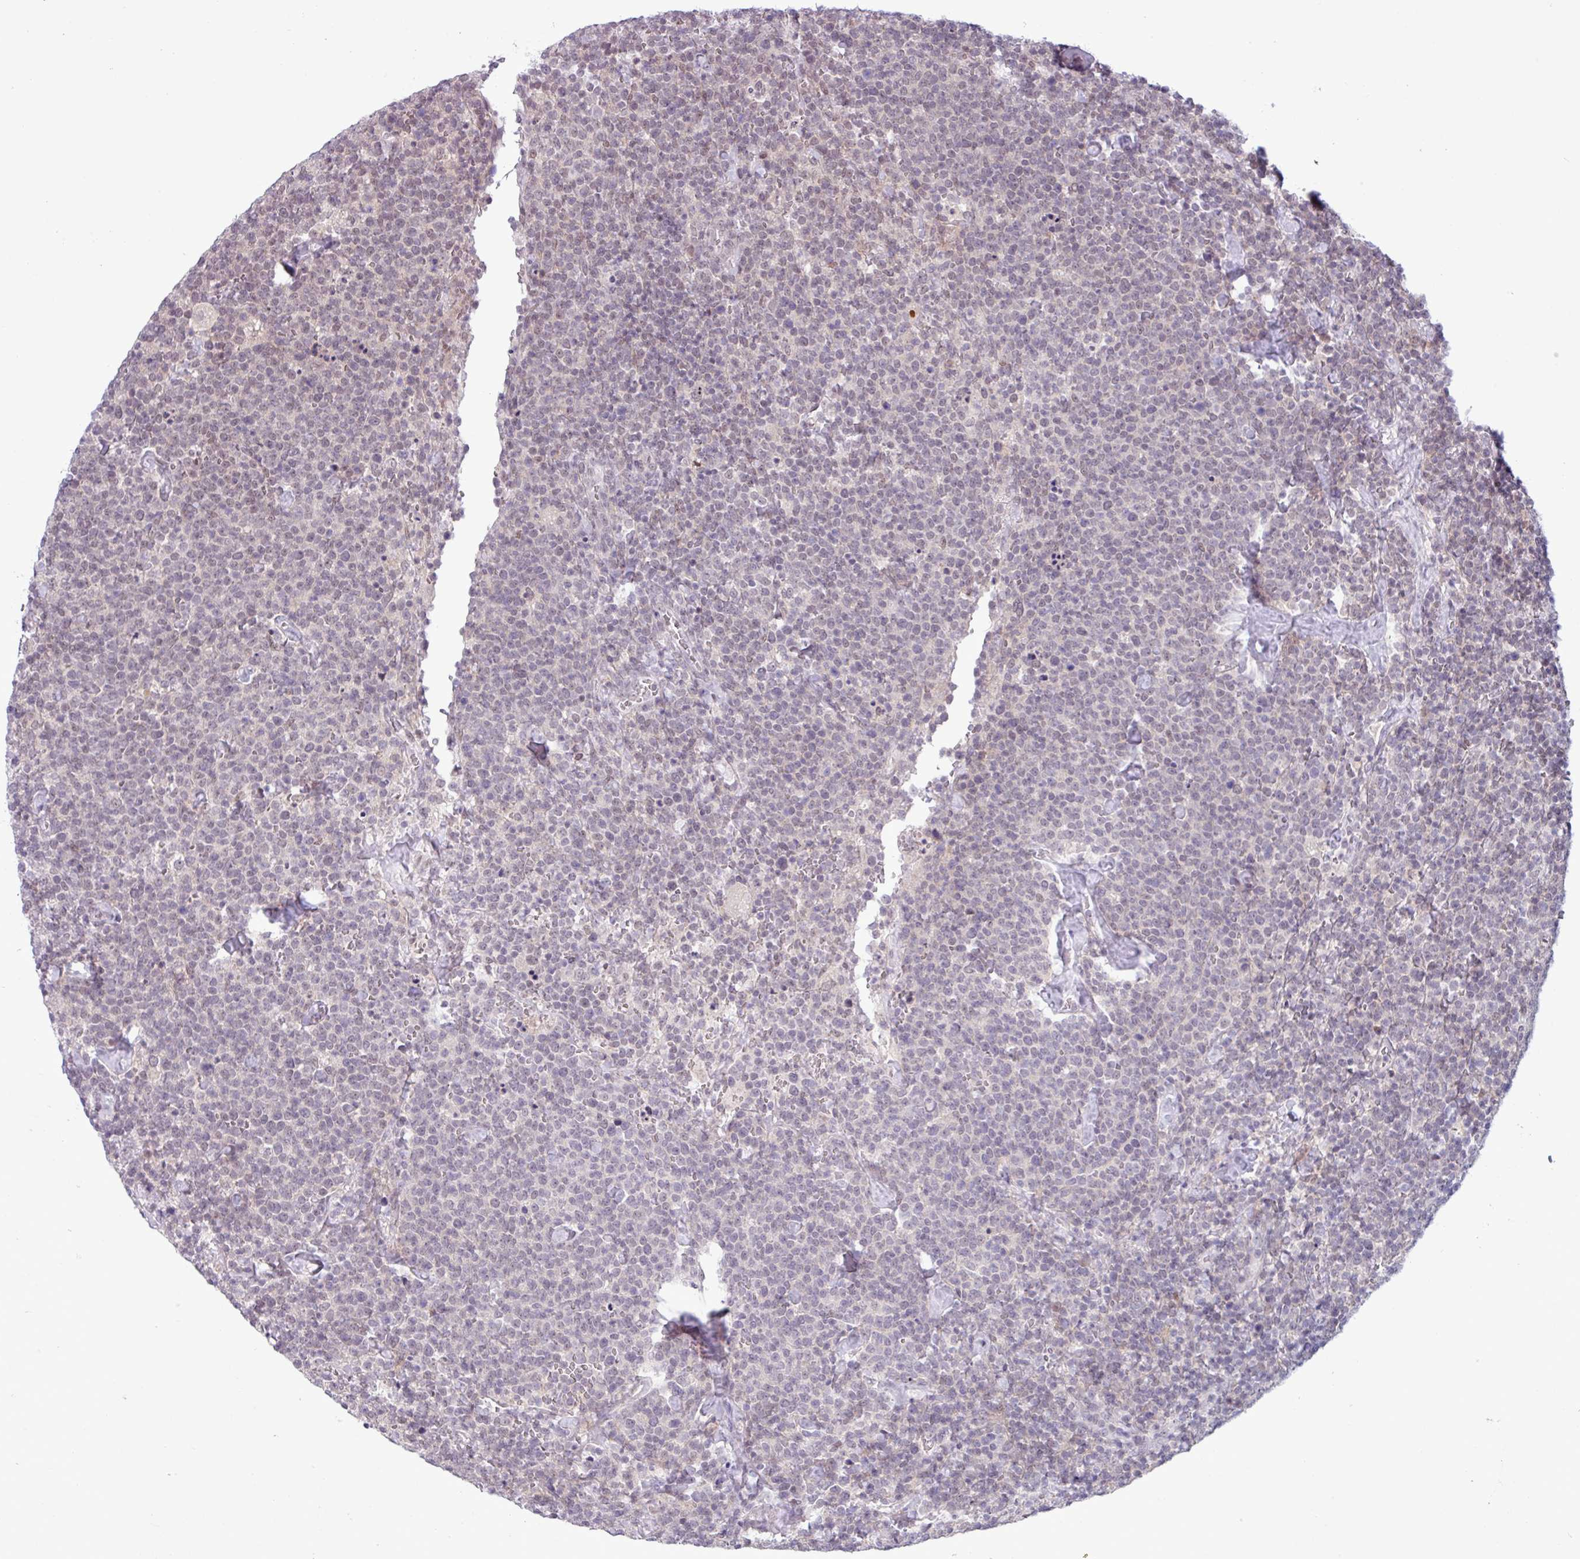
{"staining": {"intensity": "weak", "quantity": "<25%", "location": "nuclear"}, "tissue": "lymphoma", "cell_type": "Tumor cells", "image_type": "cancer", "snomed": [{"axis": "morphology", "description": "Malignant lymphoma, non-Hodgkin's type, High grade"}, {"axis": "topography", "description": "Lymph node"}], "caption": "A photomicrograph of malignant lymphoma, non-Hodgkin's type (high-grade) stained for a protein shows no brown staining in tumor cells. The staining is performed using DAB brown chromogen with nuclei counter-stained in using hematoxylin.", "gene": "NOTCH2", "patient": {"sex": "male", "age": 61}}